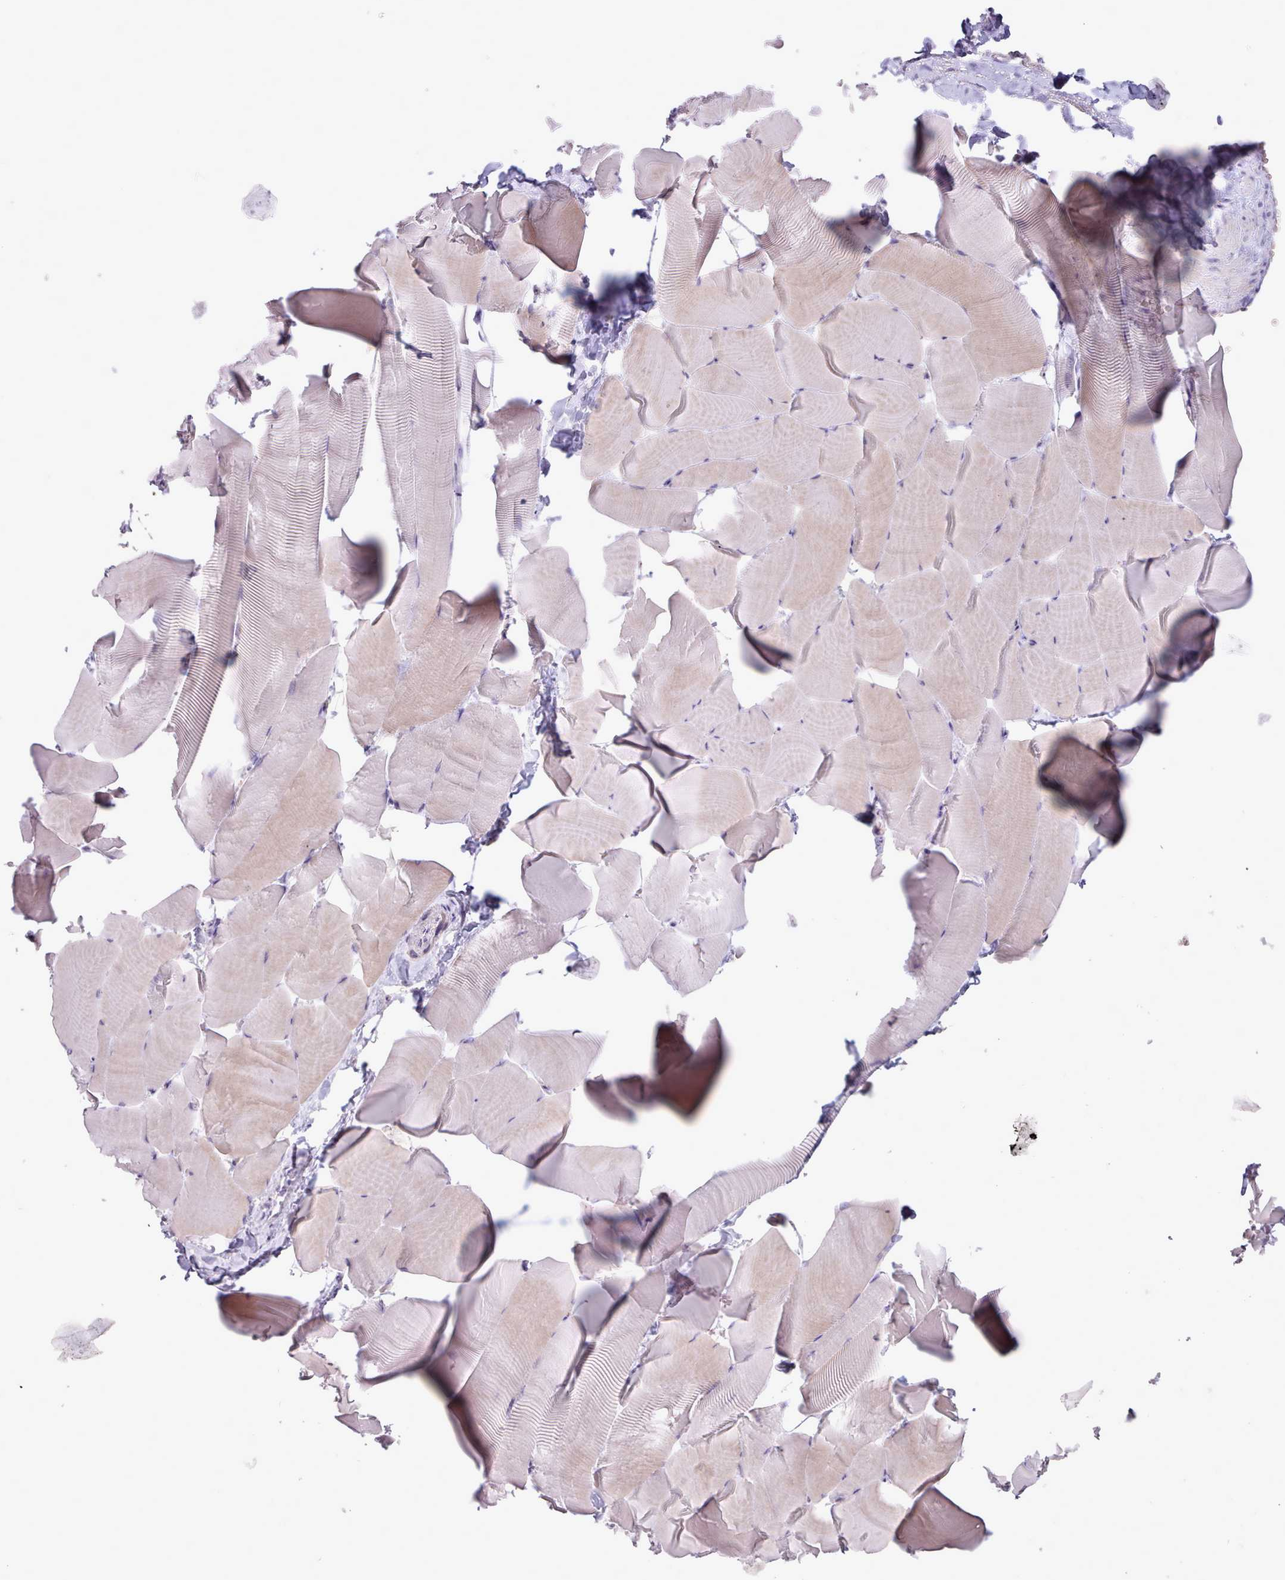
{"staining": {"intensity": "weak", "quantity": "25%-75%", "location": "cytoplasmic/membranous"}, "tissue": "skeletal muscle", "cell_type": "Myocytes", "image_type": "normal", "snomed": [{"axis": "morphology", "description": "Normal tissue, NOS"}, {"axis": "topography", "description": "Skeletal muscle"}], "caption": "This photomicrograph exhibits immunohistochemistry staining of normal skeletal muscle, with low weak cytoplasmic/membranous positivity in approximately 25%-75% of myocytes.", "gene": "ATRAID", "patient": {"sex": "male", "age": 25}}